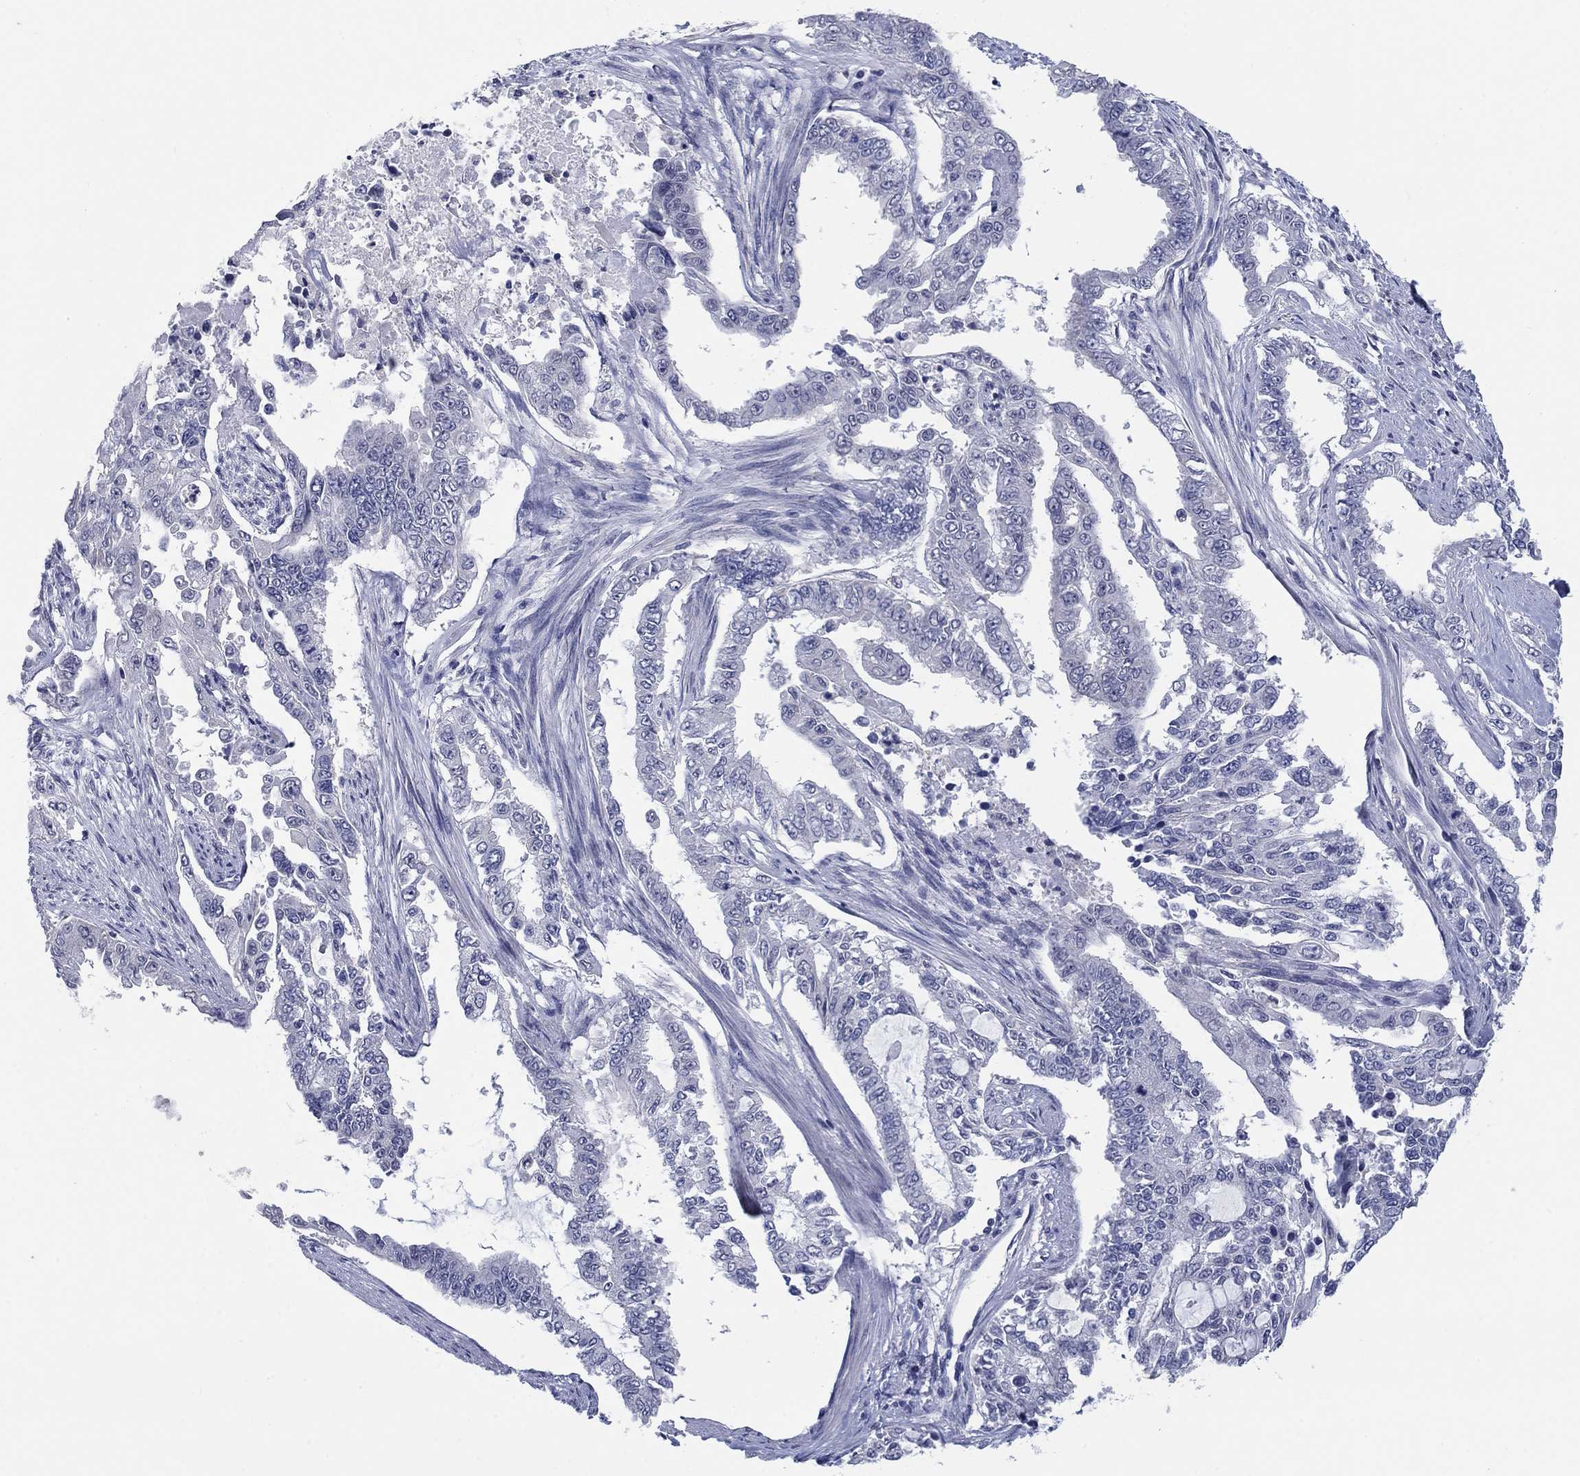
{"staining": {"intensity": "negative", "quantity": "none", "location": "none"}, "tissue": "endometrial cancer", "cell_type": "Tumor cells", "image_type": "cancer", "snomed": [{"axis": "morphology", "description": "Adenocarcinoma, NOS"}, {"axis": "topography", "description": "Uterus"}], "caption": "Immunohistochemistry micrograph of neoplastic tissue: human adenocarcinoma (endometrial) stained with DAB reveals no significant protein staining in tumor cells.", "gene": "FER1L6", "patient": {"sex": "female", "age": 59}}